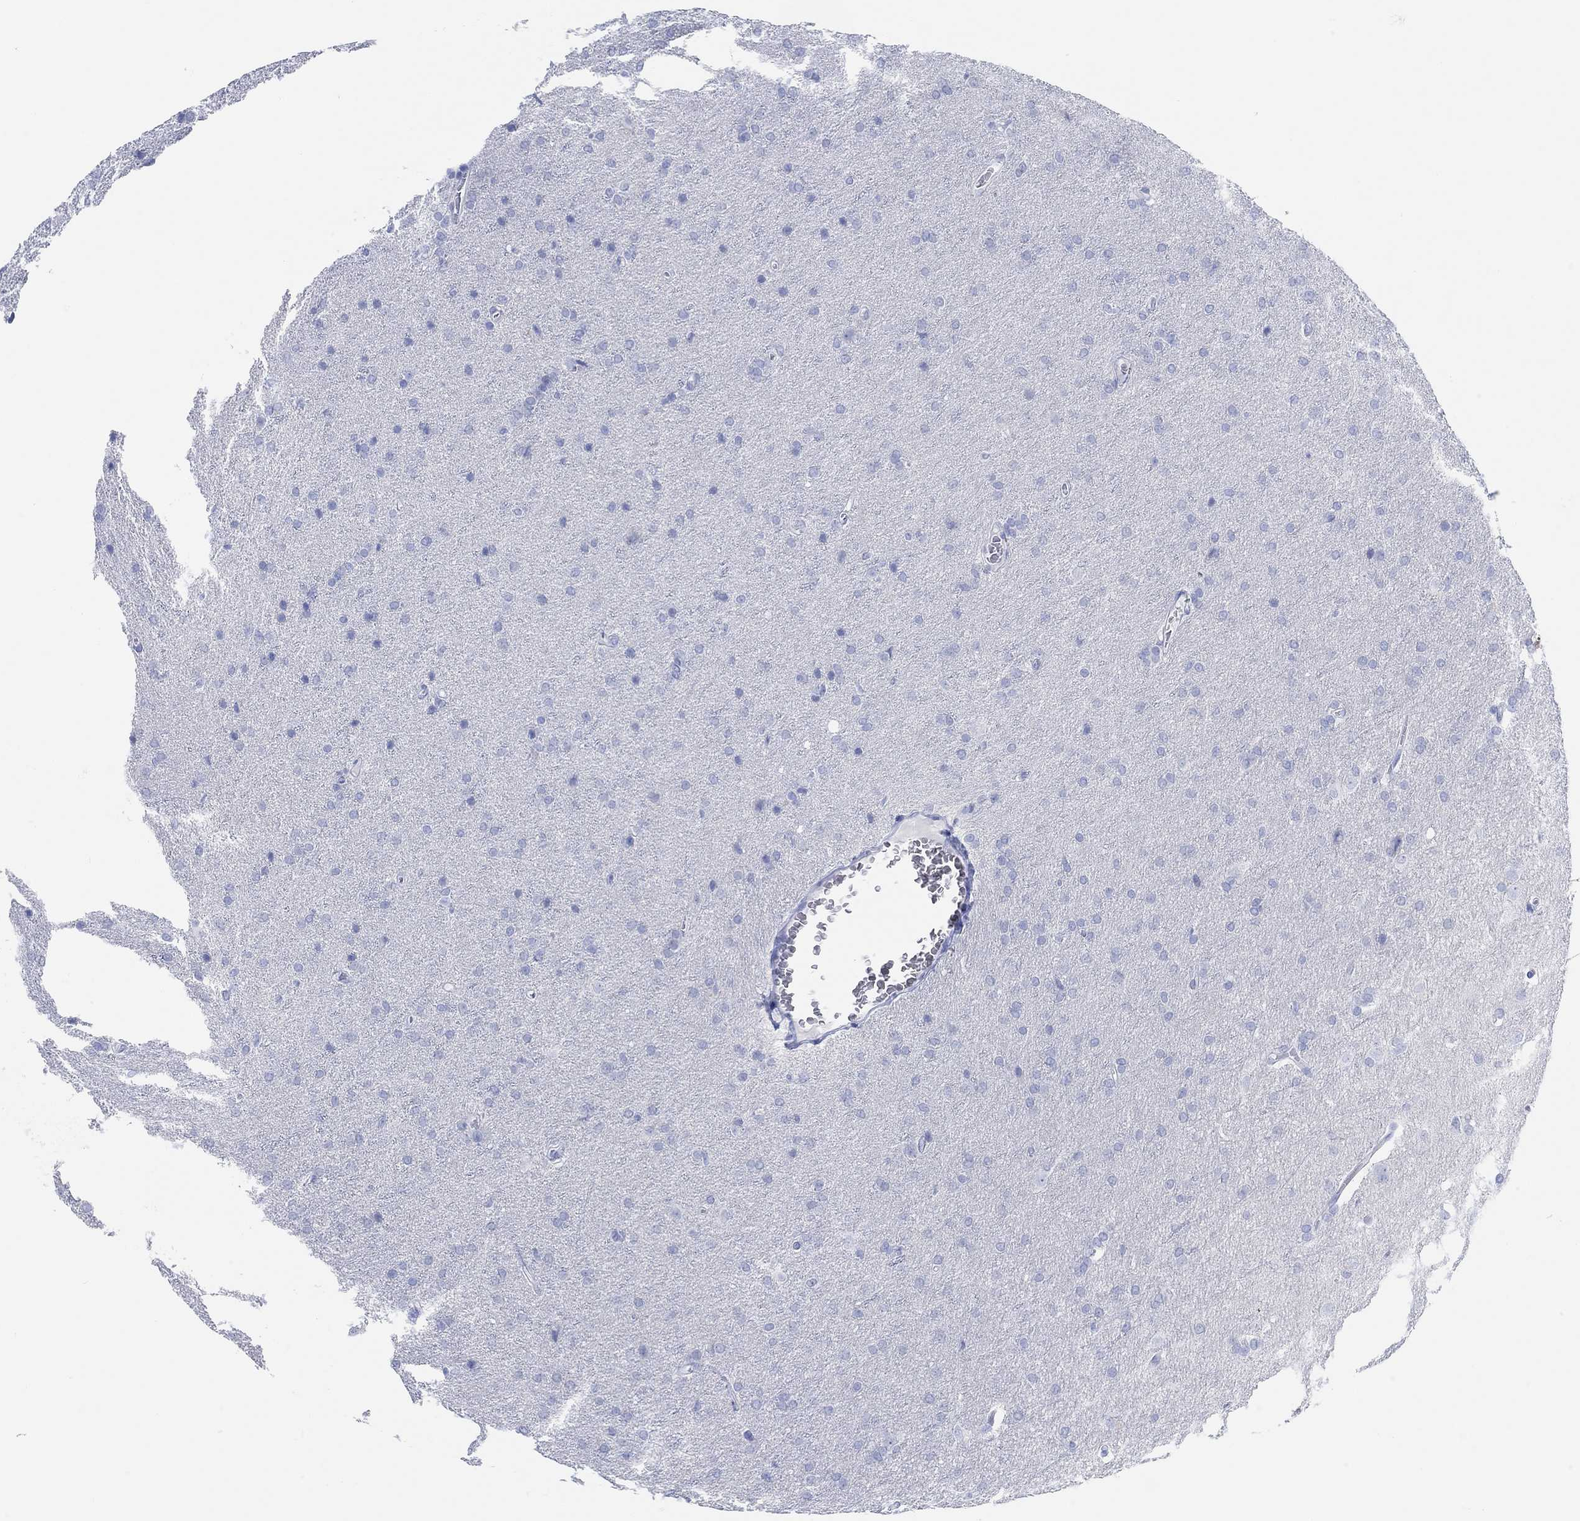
{"staining": {"intensity": "negative", "quantity": "none", "location": "none"}, "tissue": "glioma", "cell_type": "Tumor cells", "image_type": "cancer", "snomed": [{"axis": "morphology", "description": "Glioma, malignant, Low grade"}, {"axis": "topography", "description": "Brain"}], "caption": "High power microscopy image of an immunohistochemistry (IHC) micrograph of glioma, revealing no significant expression in tumor cells. (DAB immunohistochemistry, high magnification).", "gene": "AK8", "patient": {"sex": "female", "age": 32}}